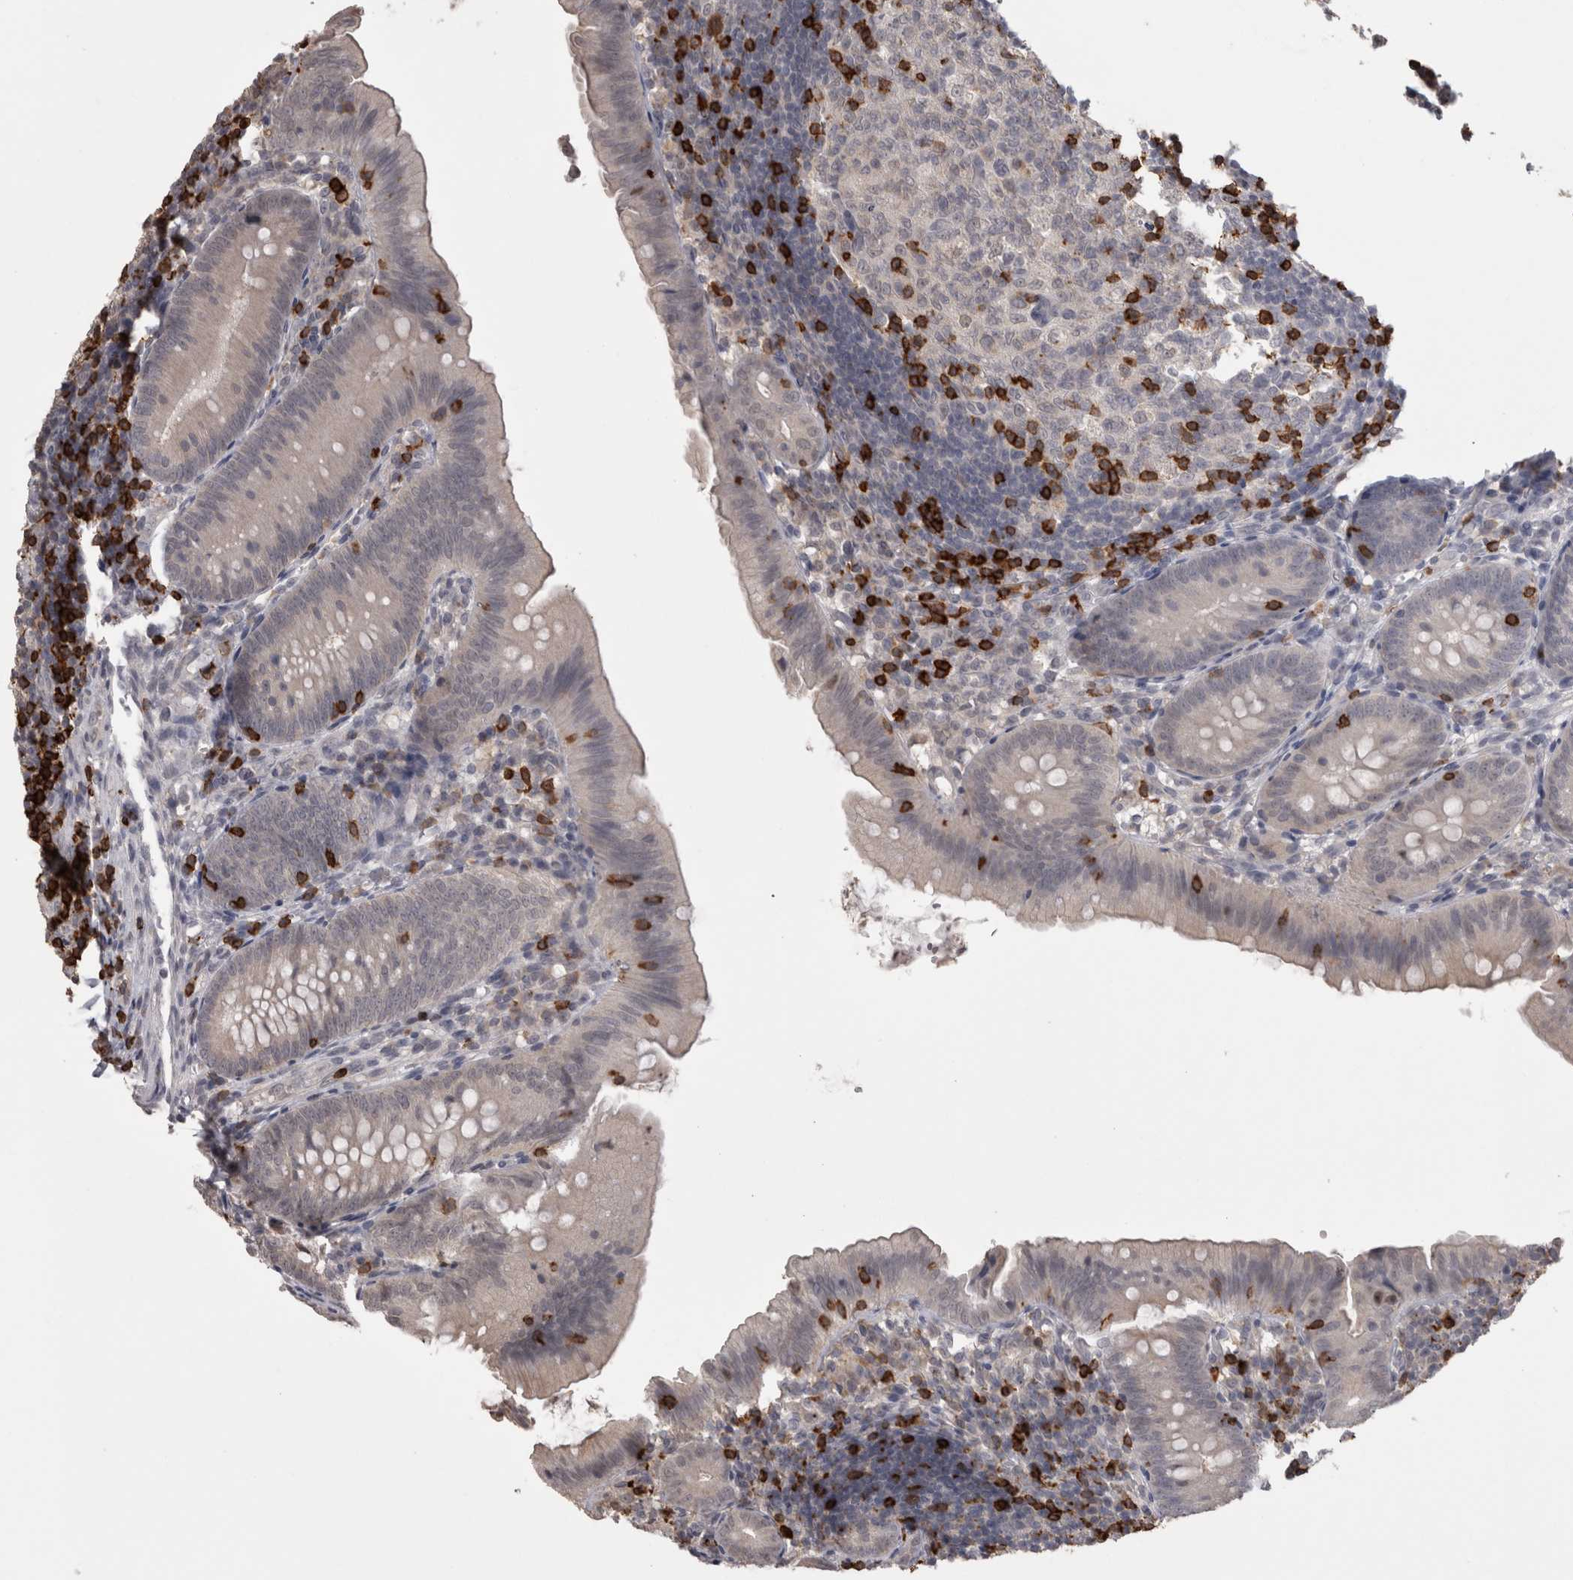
{"staining": {"intensity": "negative", "quantity": "none", "location": "none"}, "tissue": "appendix", "cell_type": "Glandular cells", "image_type": "normal", "snomed": [{"axis": "morphology", "description": "Normal tissue, NOS"}, {"axis": "topography", "description": "Appendix"}], "caption": "High power microscopy micrograph of an immunohistochemistry (IHC) histopathology image of unremarkable appendix, revealing no significant positivity in glandular cells.", "gene": "SKAP1", "patient": {"sex": "male", "age": 1}}